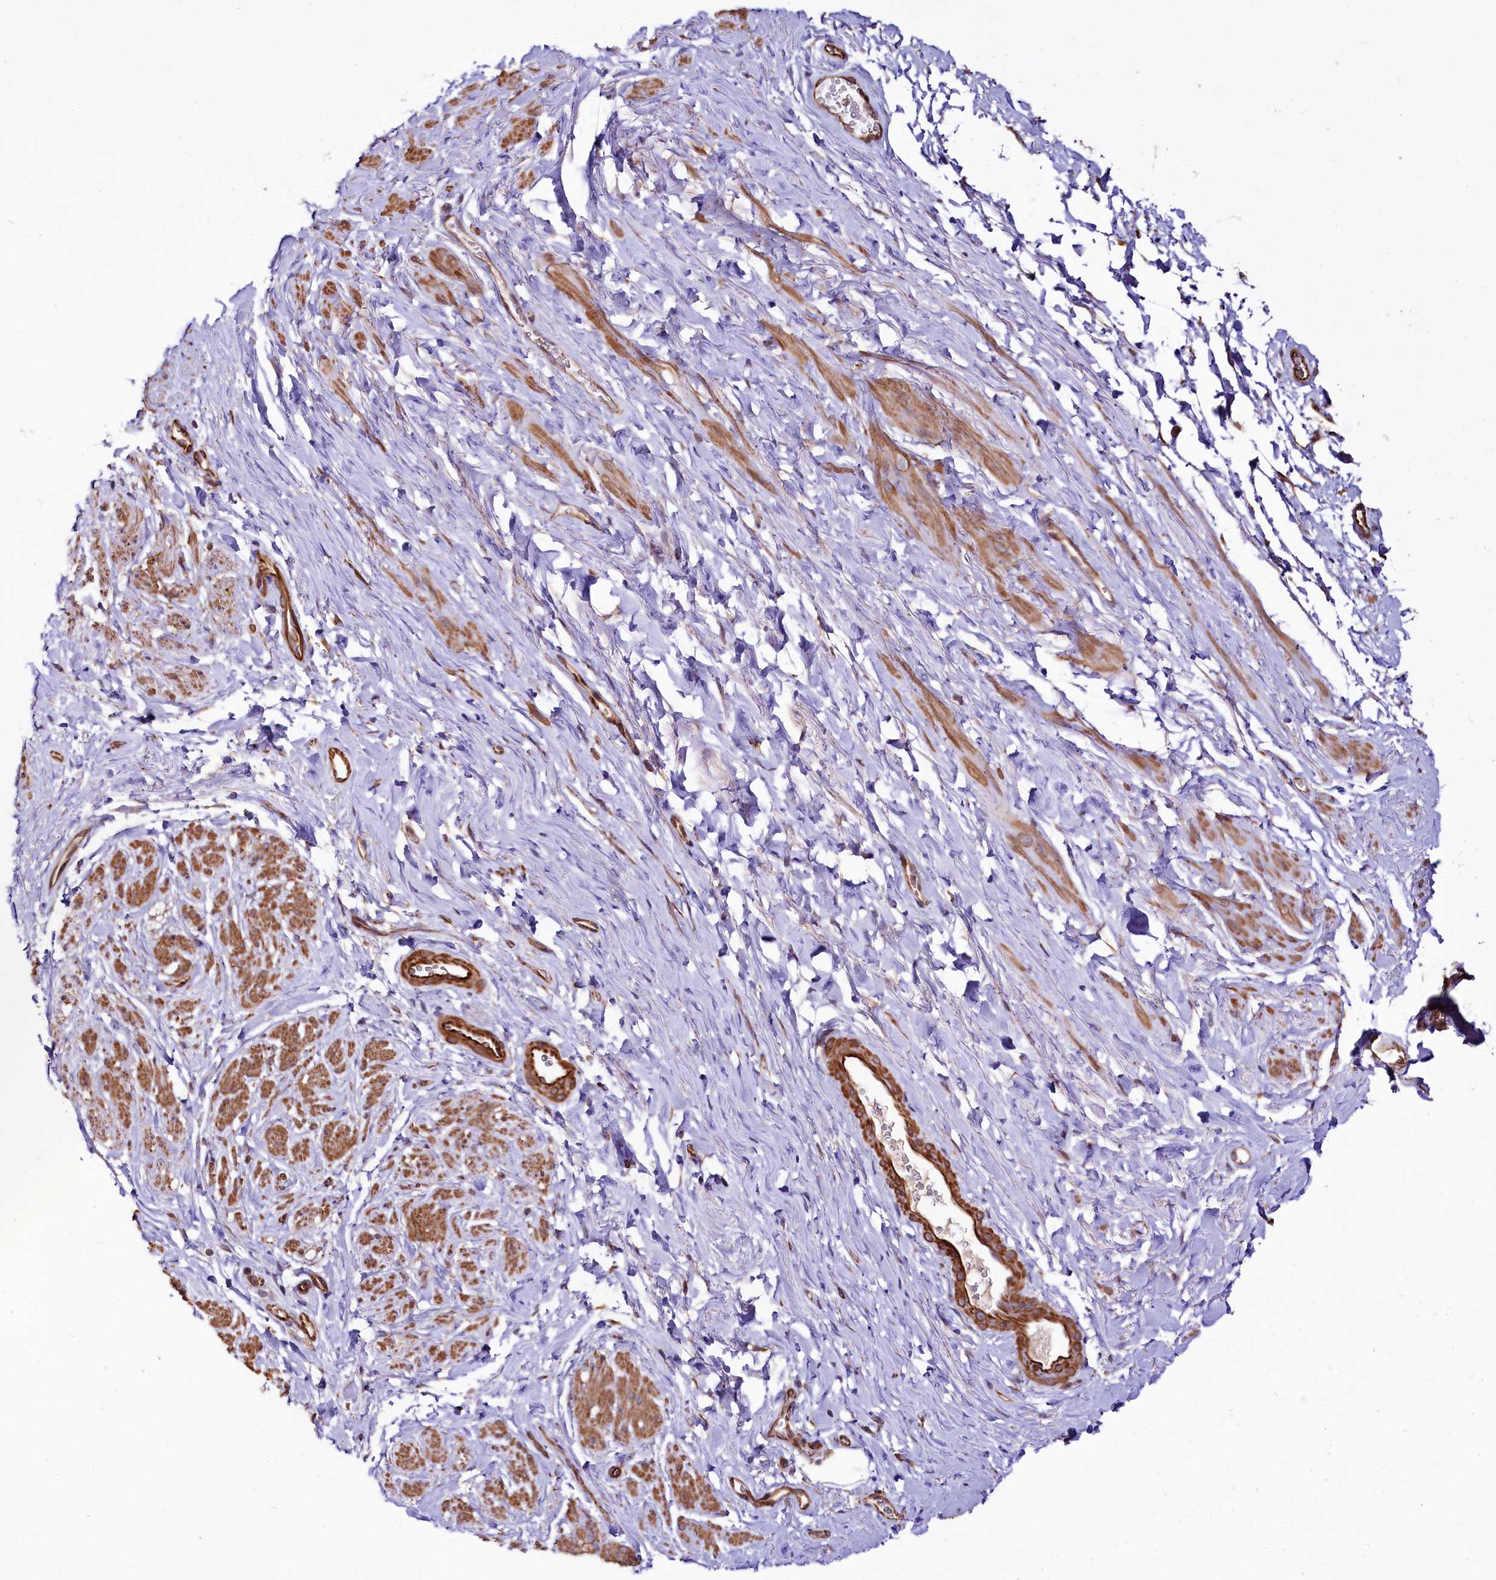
{"staining": {"intensity": "moderate", "quantity": "25%-75%", "location": "cytoplasmic/membranous"}, "tissue": "smooth muscle", "cell_type": "Smooth muscle cells", "image_type": "normal", "snomed": [{"axis": "morphology", "description": "Normal tissue, NOS"}, {"axis": "topography", "description": "Smooth muscle"}, {"axis": "topography", "description": "Peripheral nerve tissue"}], "caption": "The micrograph shows staining of unremarkable smooth muscle, revealing moderate cytoplasmic/membranous protein positivity (brown color) within smooth muscle cells. Immunohistochemistry (ihc) stains the protein of interest in brown and the nuclei are stained blue.", "gene": "TTC12", "patient": {"sex": "male", "age": 69}}